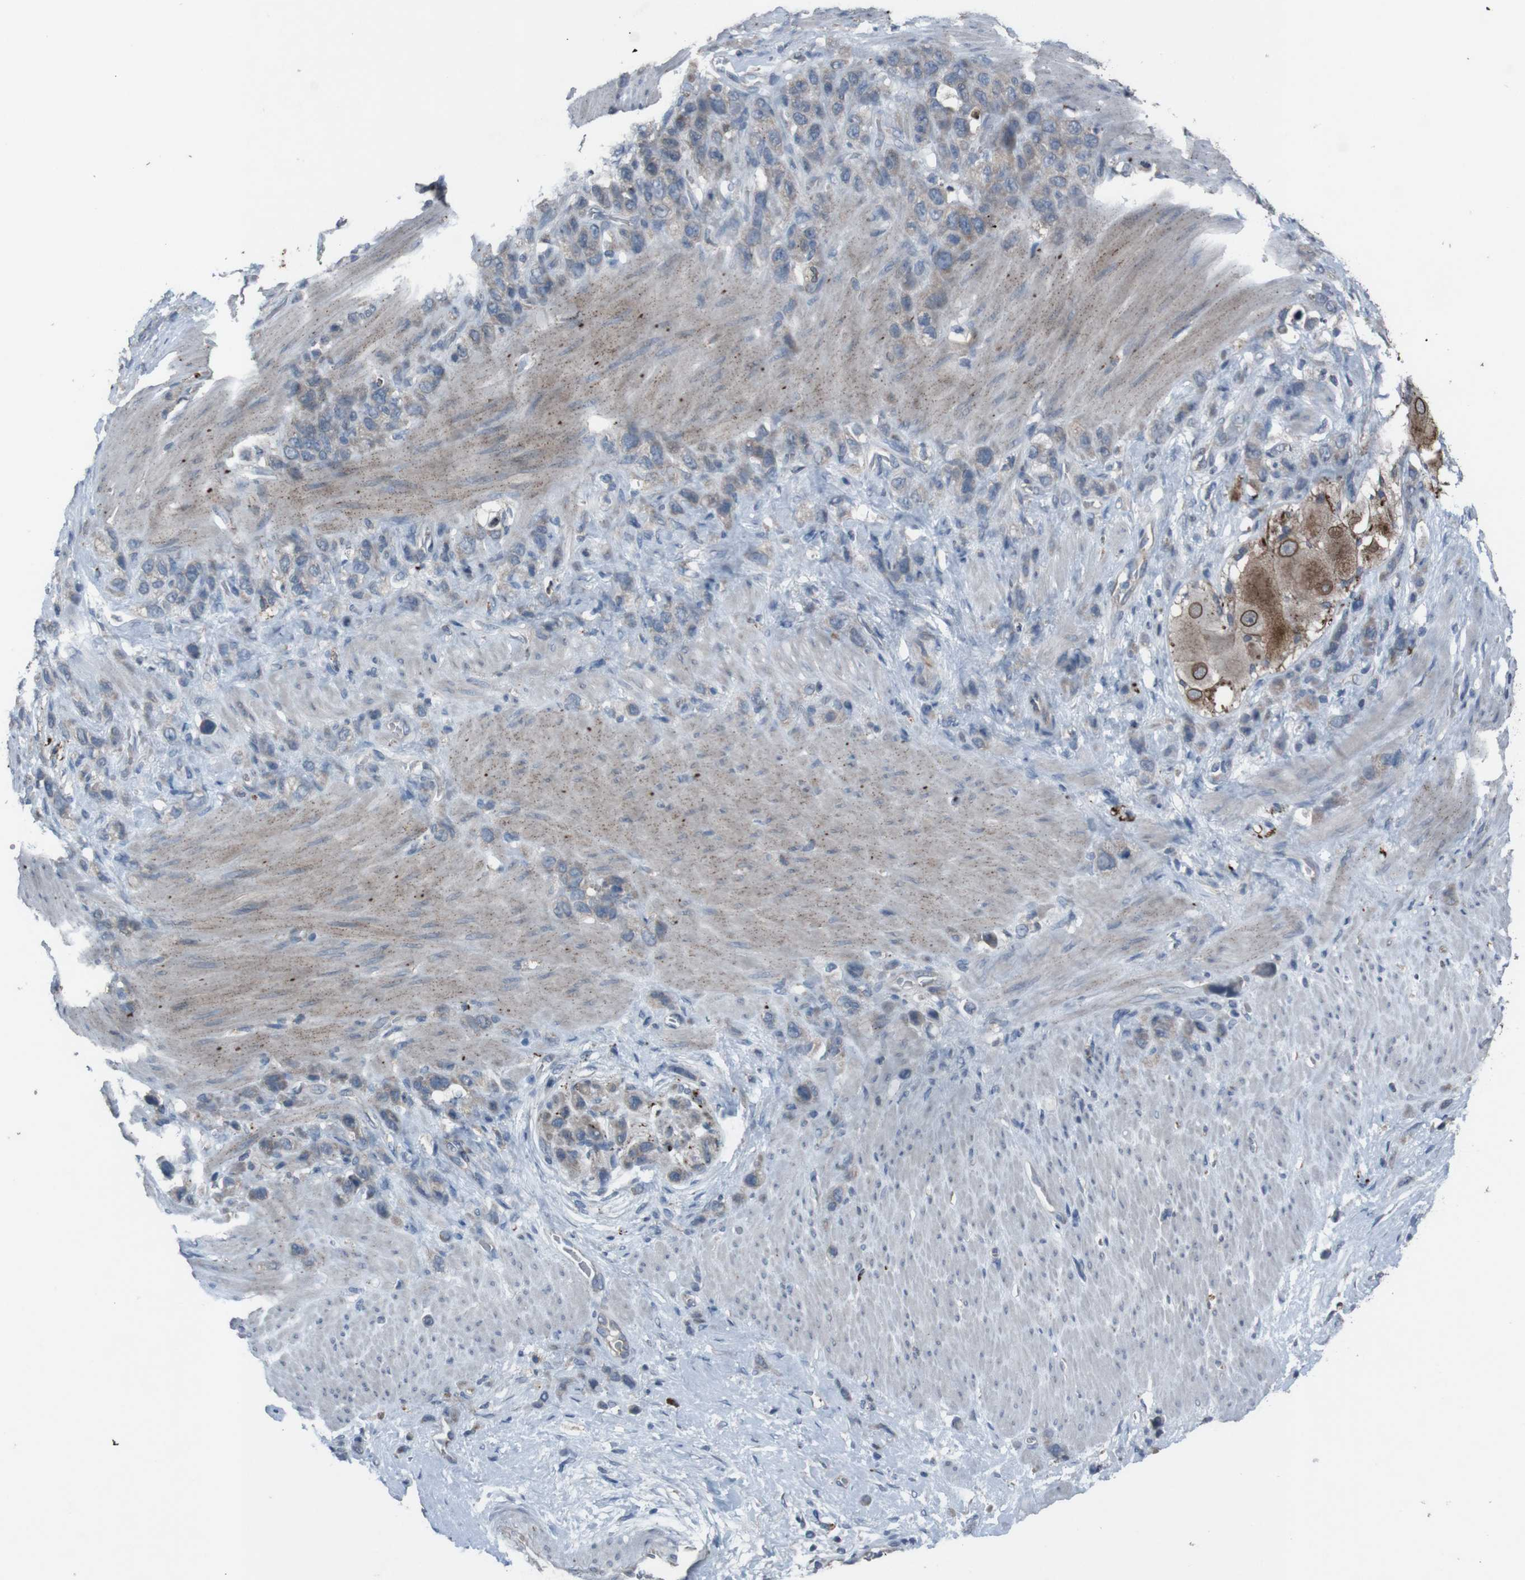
{"staining": {"intensity": "weak", "quantity": ">75%", "location": "cytoplasmic/membranous"}, "tissue": "stomach cancer", "cell_type": "Tumor cells", "image_type": "cancer", "snomed": [{"axis": "morphology", "description": "Adenocarcinoma, NOS"}, {"axis": "morphology", "description": "Adenocarcinoma, High grade"}, {"axis": "topography", "description": "Stomach, upper"}, {"axis": "topography", "description": "Stomach, lower"}], "caption": "IHC (DAB) staining of high-grade adenocarcinoma (stomach) shows weak cytoplasmic/membranous protein staining in about >75% of tumor cells. (DAB (3,3'-diaminobenzidine) IHC, brown staining for protein, blue staining for nuclei).", "gene": "EFNA5", "patient": {"sex": "female", "age": 65}}